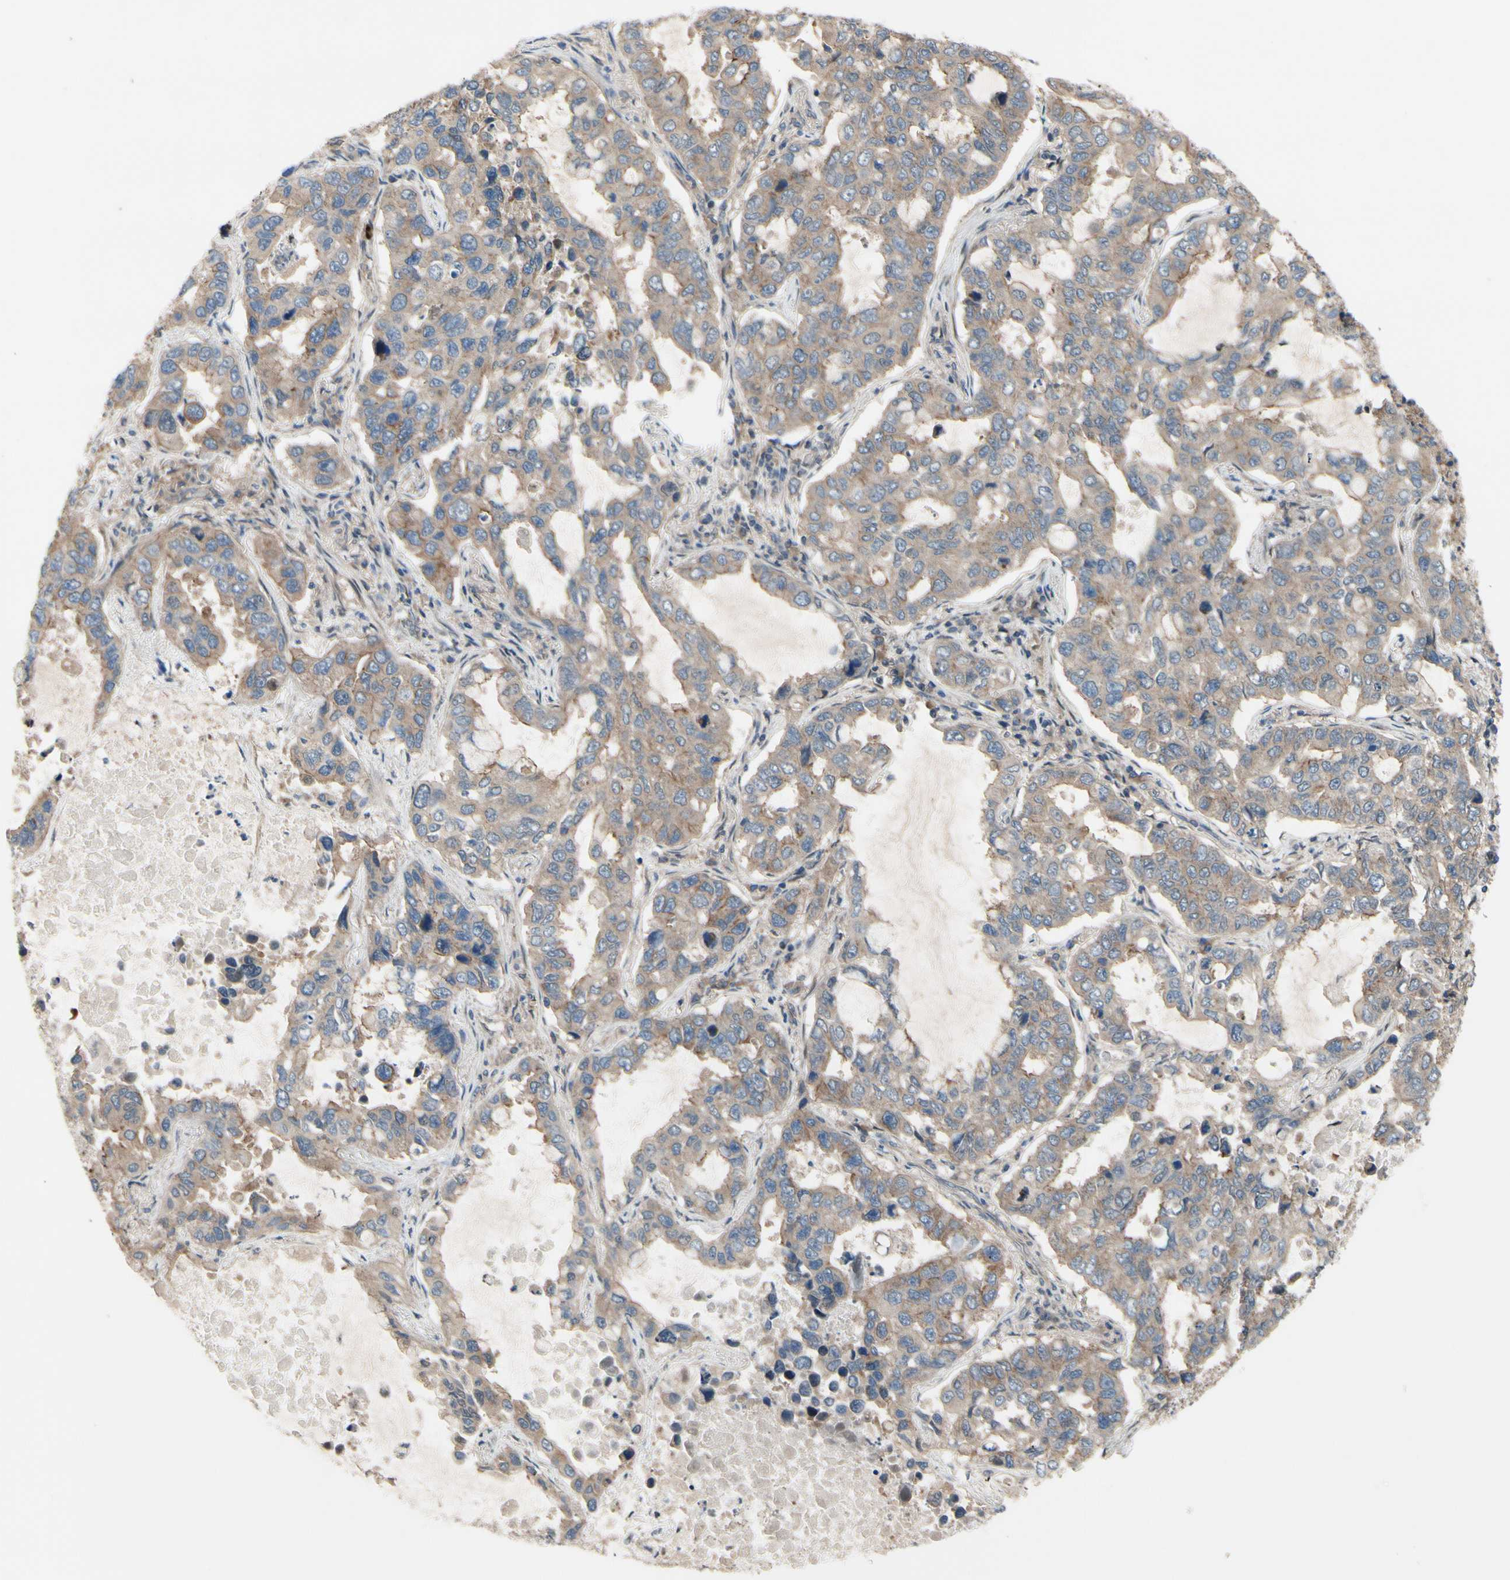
{"staining": {"intensity": "weak", "quantity": ">75%", "location": "cytoplasmic/membranous"}, "tissue": "lung cancer", "cell_type": "Tumor cells", "image_type": "cancer", "snomed": [{"axis": "morphology", "description": "Adenocarcinoma, NOS"}, {"axis": "topography", "description": "Lung"}], "caption": "Weak cytoplasmic/membranous protein staining is present in approximately >75% of tumor cells in lung adenocarcinoma.", "gene": "ICAM5", "patient": {"sex": "male", "age": 64}}